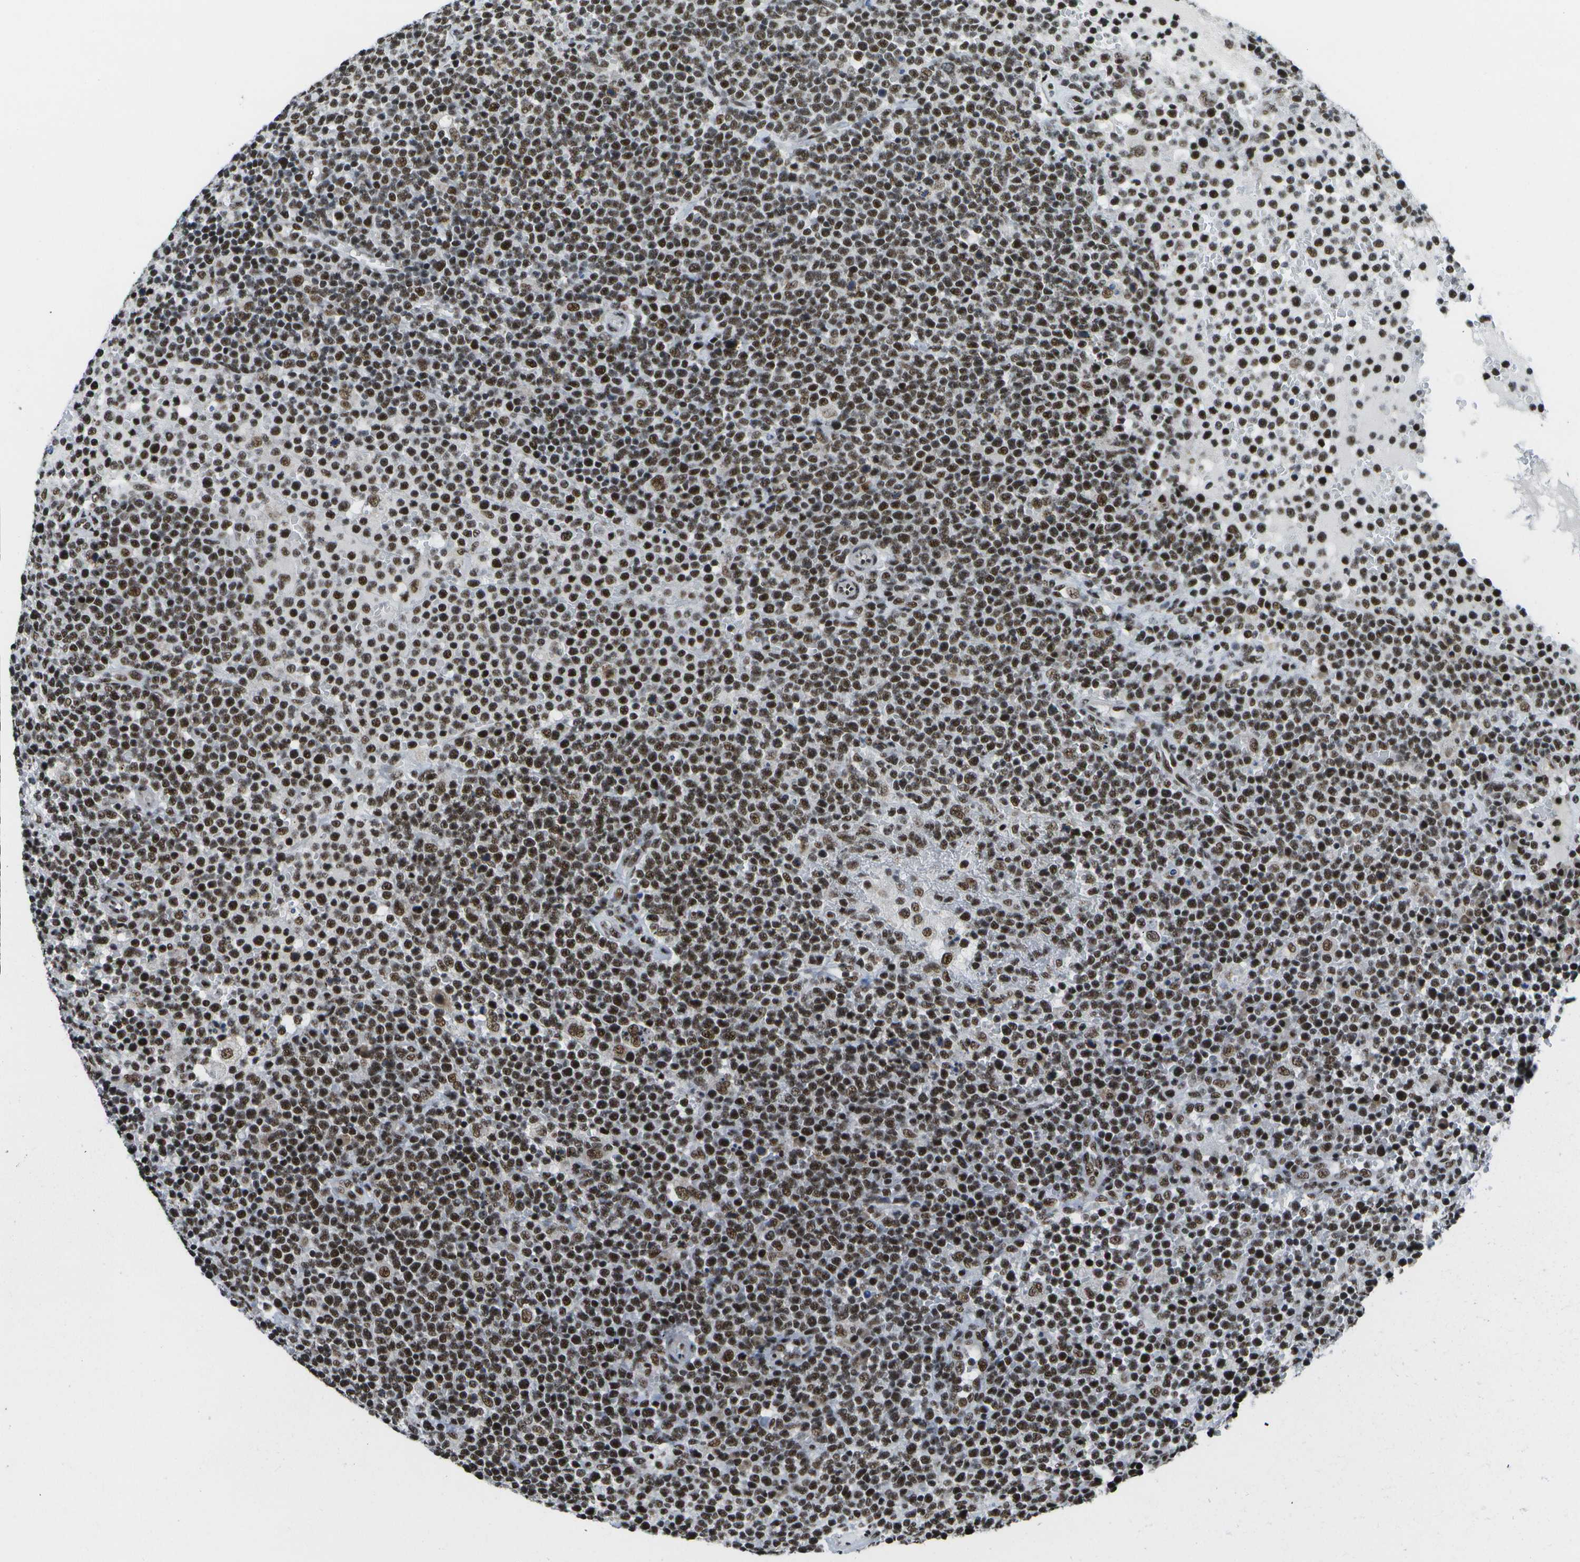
{"staining": {"intensity": "strong", "quantity": ">75%", "location": "nuclear"}, "tissue": "lymphoma", "cell_type": "Tumor cells", "image_type": "cancer", "snomed": [{"axis": "morphology", "description": "Malignant lymphoma, non-Hodgkin's type, High grade"}, {"axis": "topography", "description": "Lymph node"}], "caption": "Malignant lymphoma, non-Hodgkin's type (high-grade) stained for a protein (brown) shows strong nuclear positive expression in approximately >75% of tumor cells.", "gene": "NSRP1", "patient": {"sex": "male", "age": 61}}